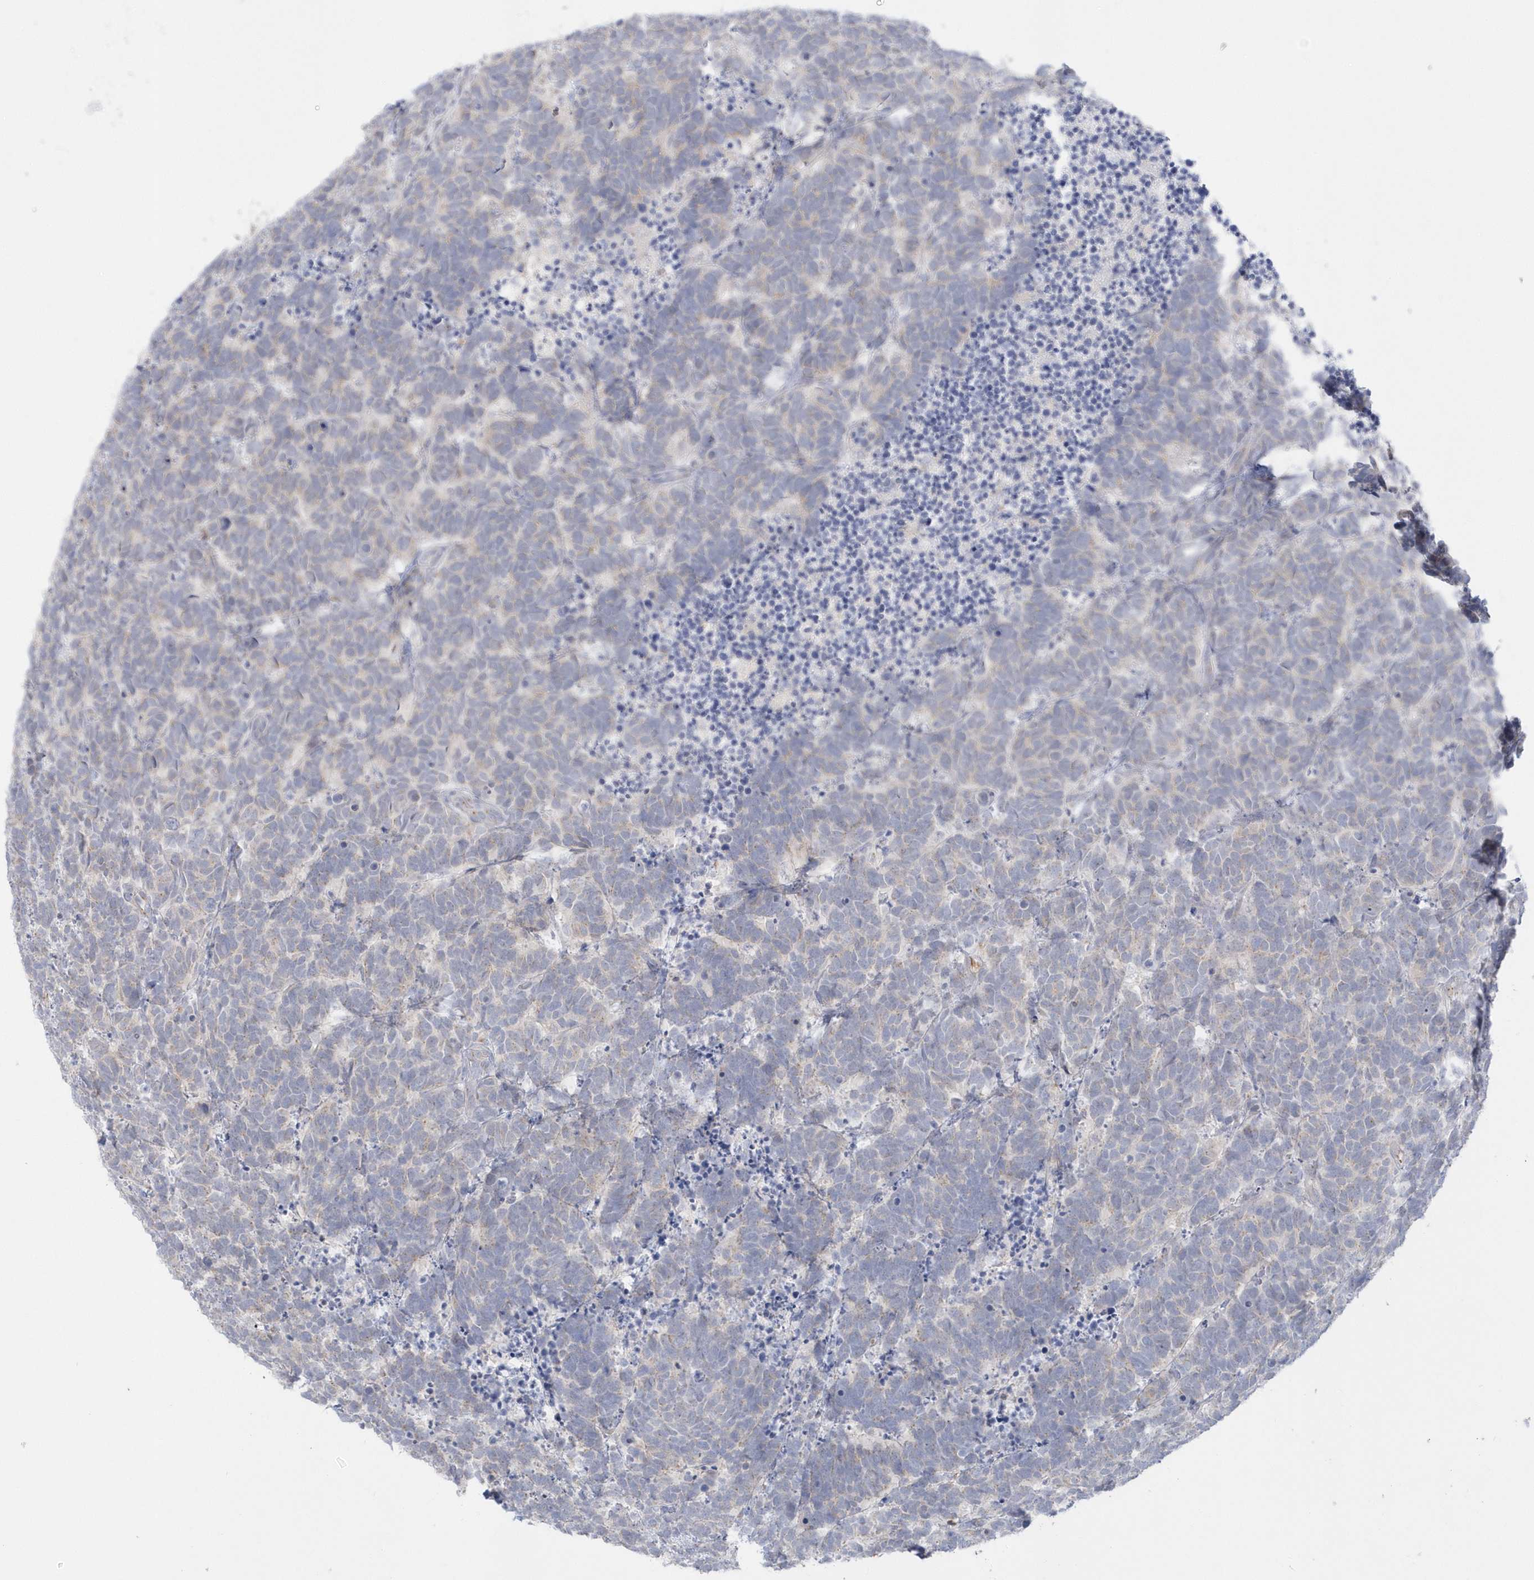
{"staining": {"intensity": "negative", "quantity": "none", "location": "none"}, "tissue": "carcinoid", "cell_type": "Tumor cells", "image_type": "cancer", "snomed": [{"axis": "morphology", "description": "Carcinoma, NOS"}, {"axis": "morphology", "description": "Carcinoid, malignant, NOS"}, {"axis": "topography", "description": "Urinary bladder"}], "caption": "Malignant carcinoid was stained to show a protein in brown. There is no significant staining in tumor cells. Nuclei are stained in blue.", "gene": "SEMA3D", "patient": {"sex": "male", "age": 57}}